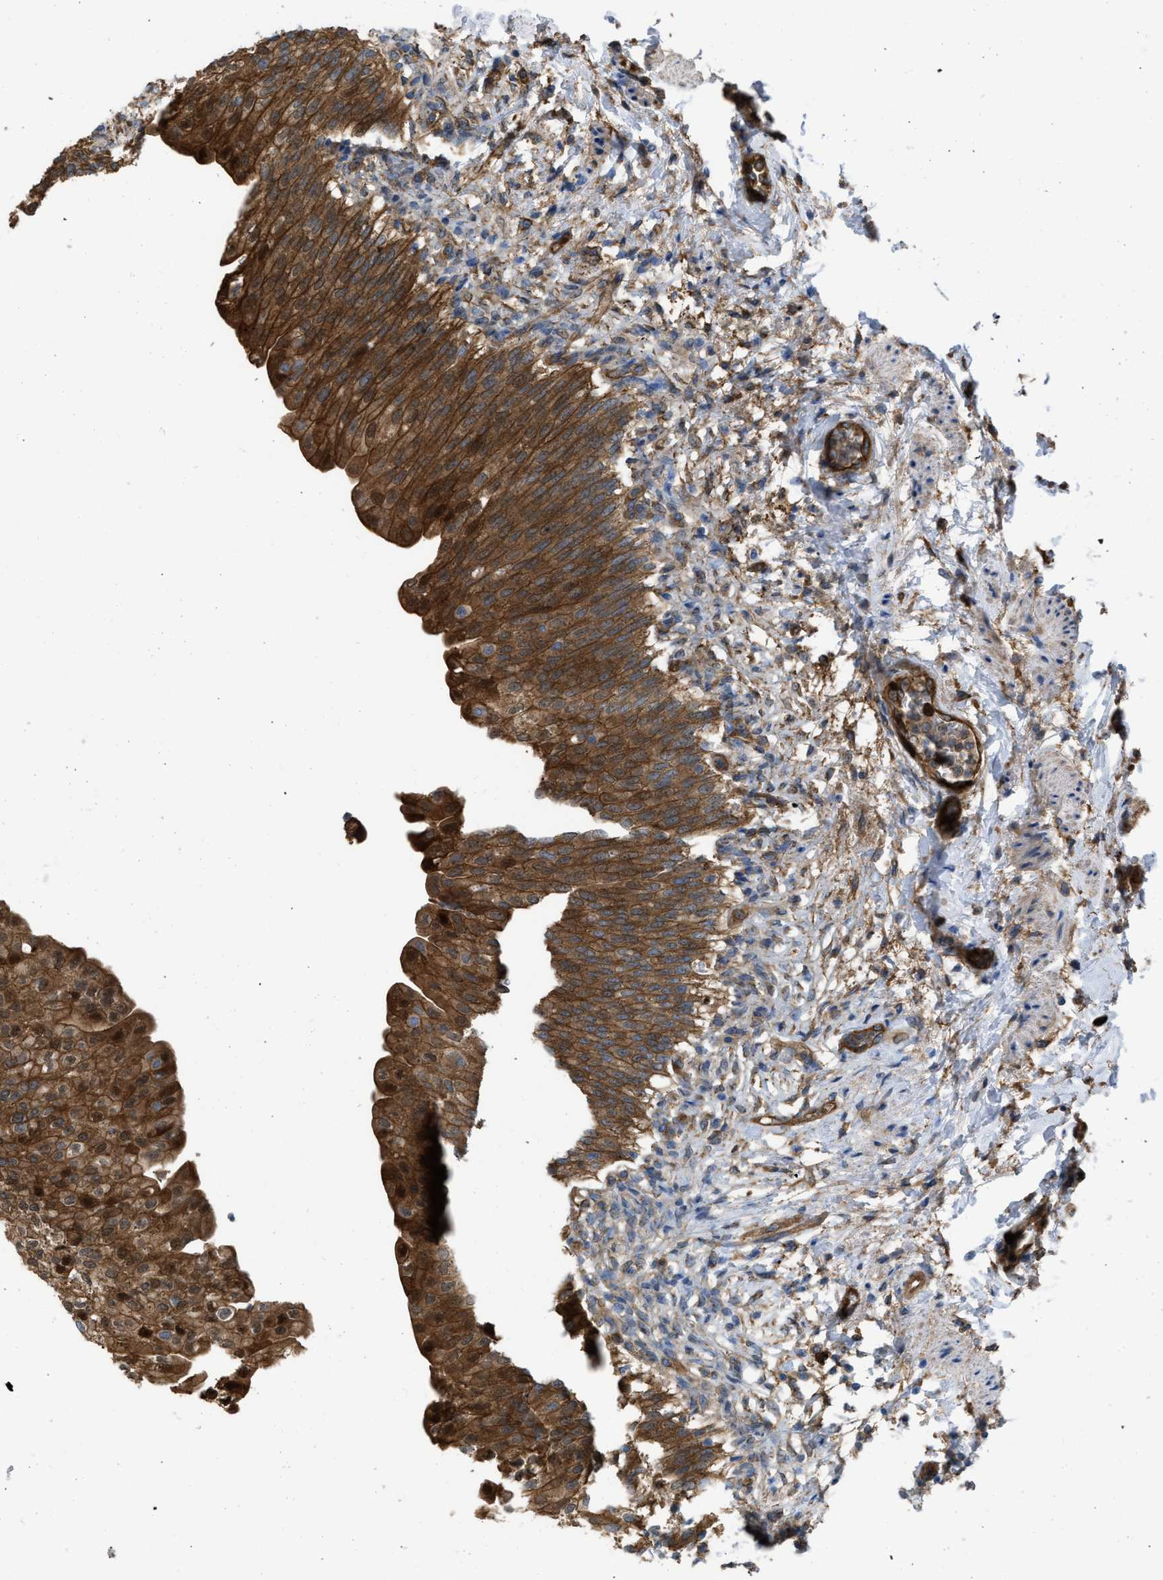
{"staining": {"intensity": "strong", "quantity": ">75%", "location": "cytoplasmic/membranous"}, "tissue": "urinary bladder", "cell_type": "Urothelial cells", "image_type": "normal", "snomed": [{"axis": "morphology", "description": "Normal tissue, NOS"}, {"axis": "topography", "description": "Urinary bladder"}], "caption": "Protein analysis of normal urinary bladder reveals strong cytoplasmic/membranous expression in about >75% of urothelial cells. (DAB (3,3'-diaminobenzidine) IHC, brown staining for protein, blue staining for nuclei).", "gene": "TRIOBP", "patient": {"sex": "female", "age": 60}}